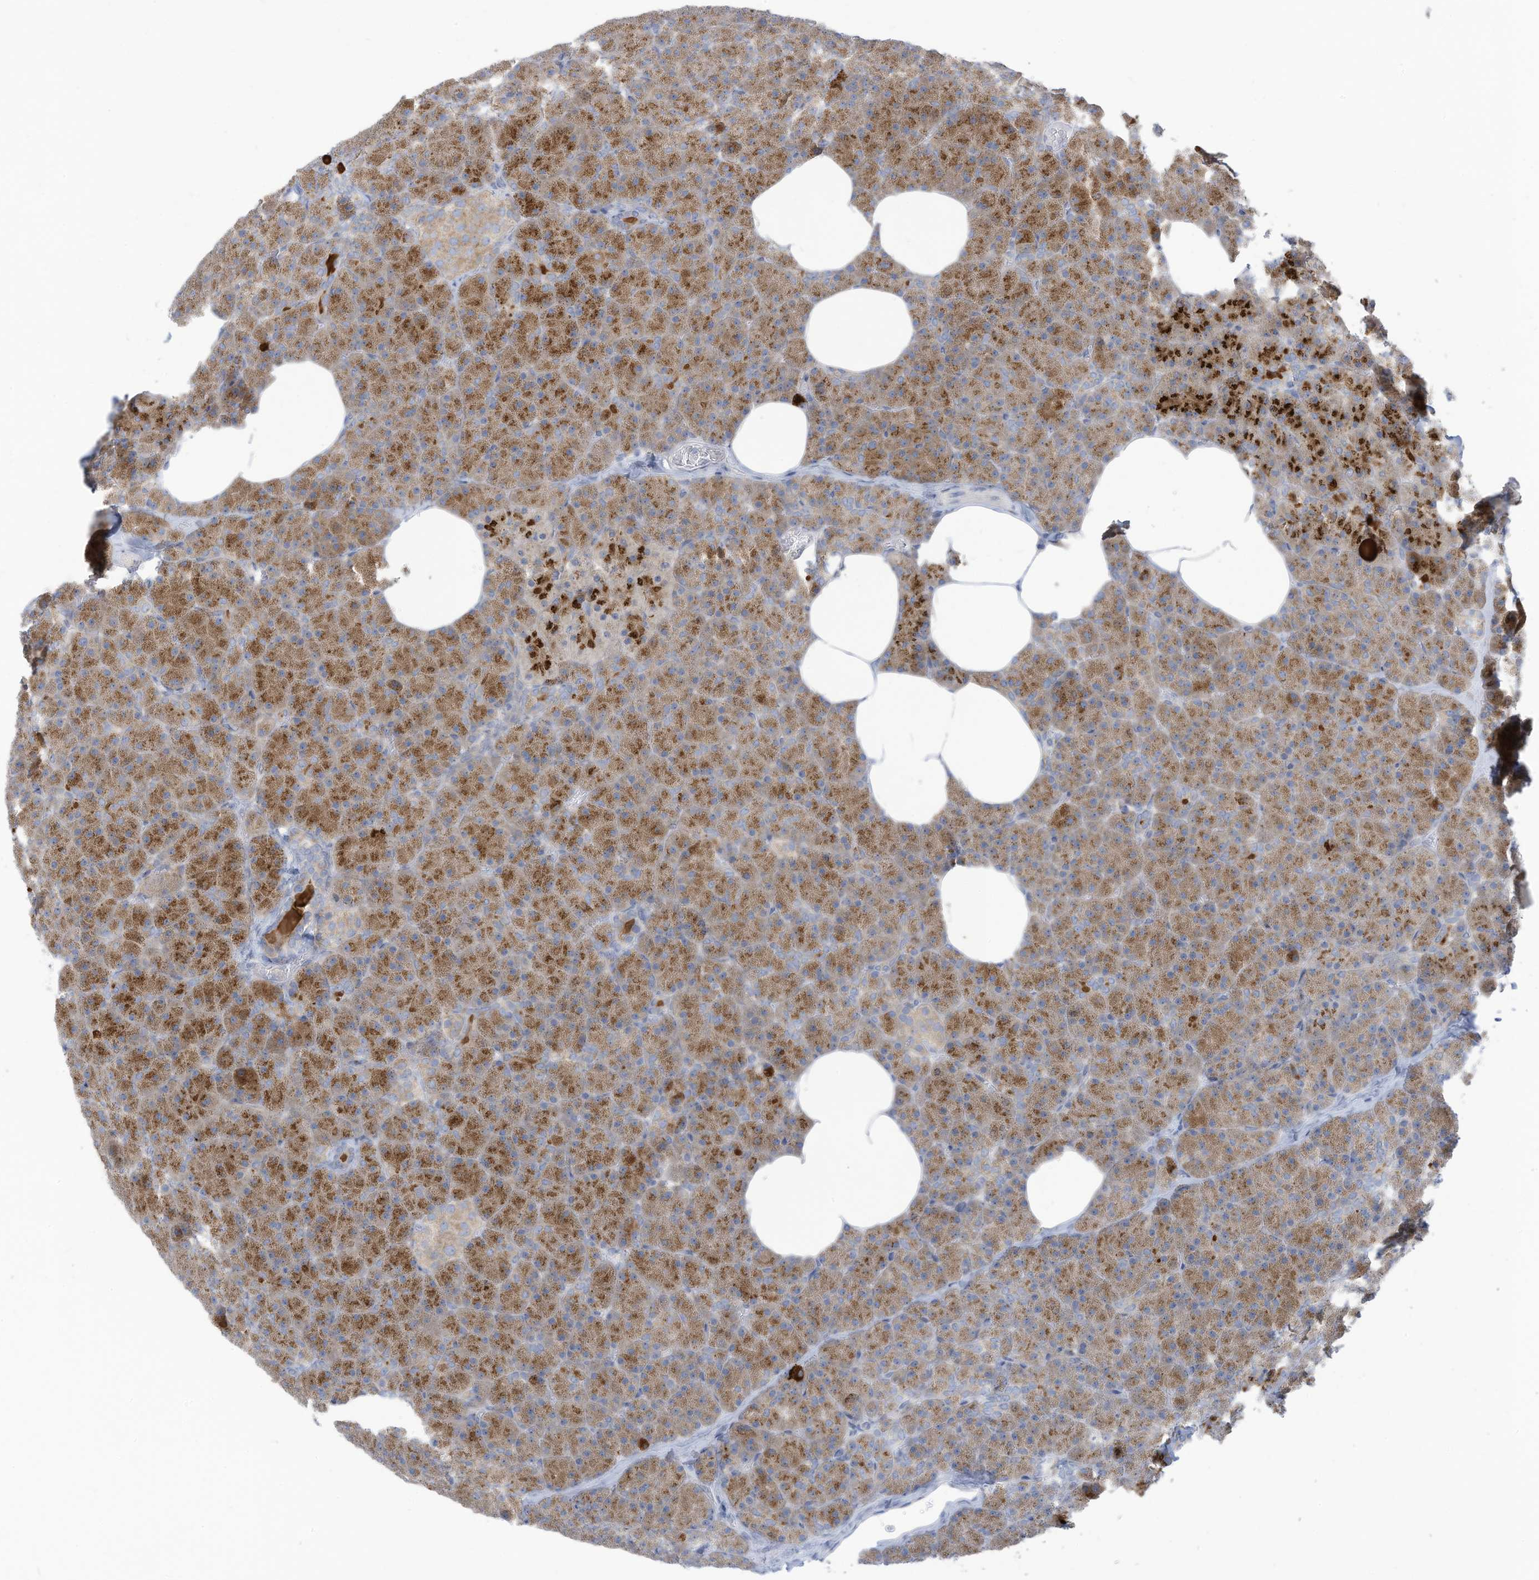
{"staining": {"intensity": "moderate", "quantity": ">75%", "location": "cytoplasmic/membranous"}, "tissue": "pancreas", "cell_type": "Exocrine glandular cells", "image_type": "normal", "snomed": [{"axis": "morphology", "description": "Normal tissue, NOS"}, {"axis": "morphology", "description": "Carcinoid, malignant, NOS"}, {"axis": "topography", "description": "Pancreas"}], "caption": "Immunohistochemistry image of benign pancreas stained for a protein (brown), which demonstrates medium levels of moderate cytoplasmic/membranous staining in about >75% of exocrine glandular cells.", "gene": "TRMT2B", "patient": {"sex": "female", "age": 35}}